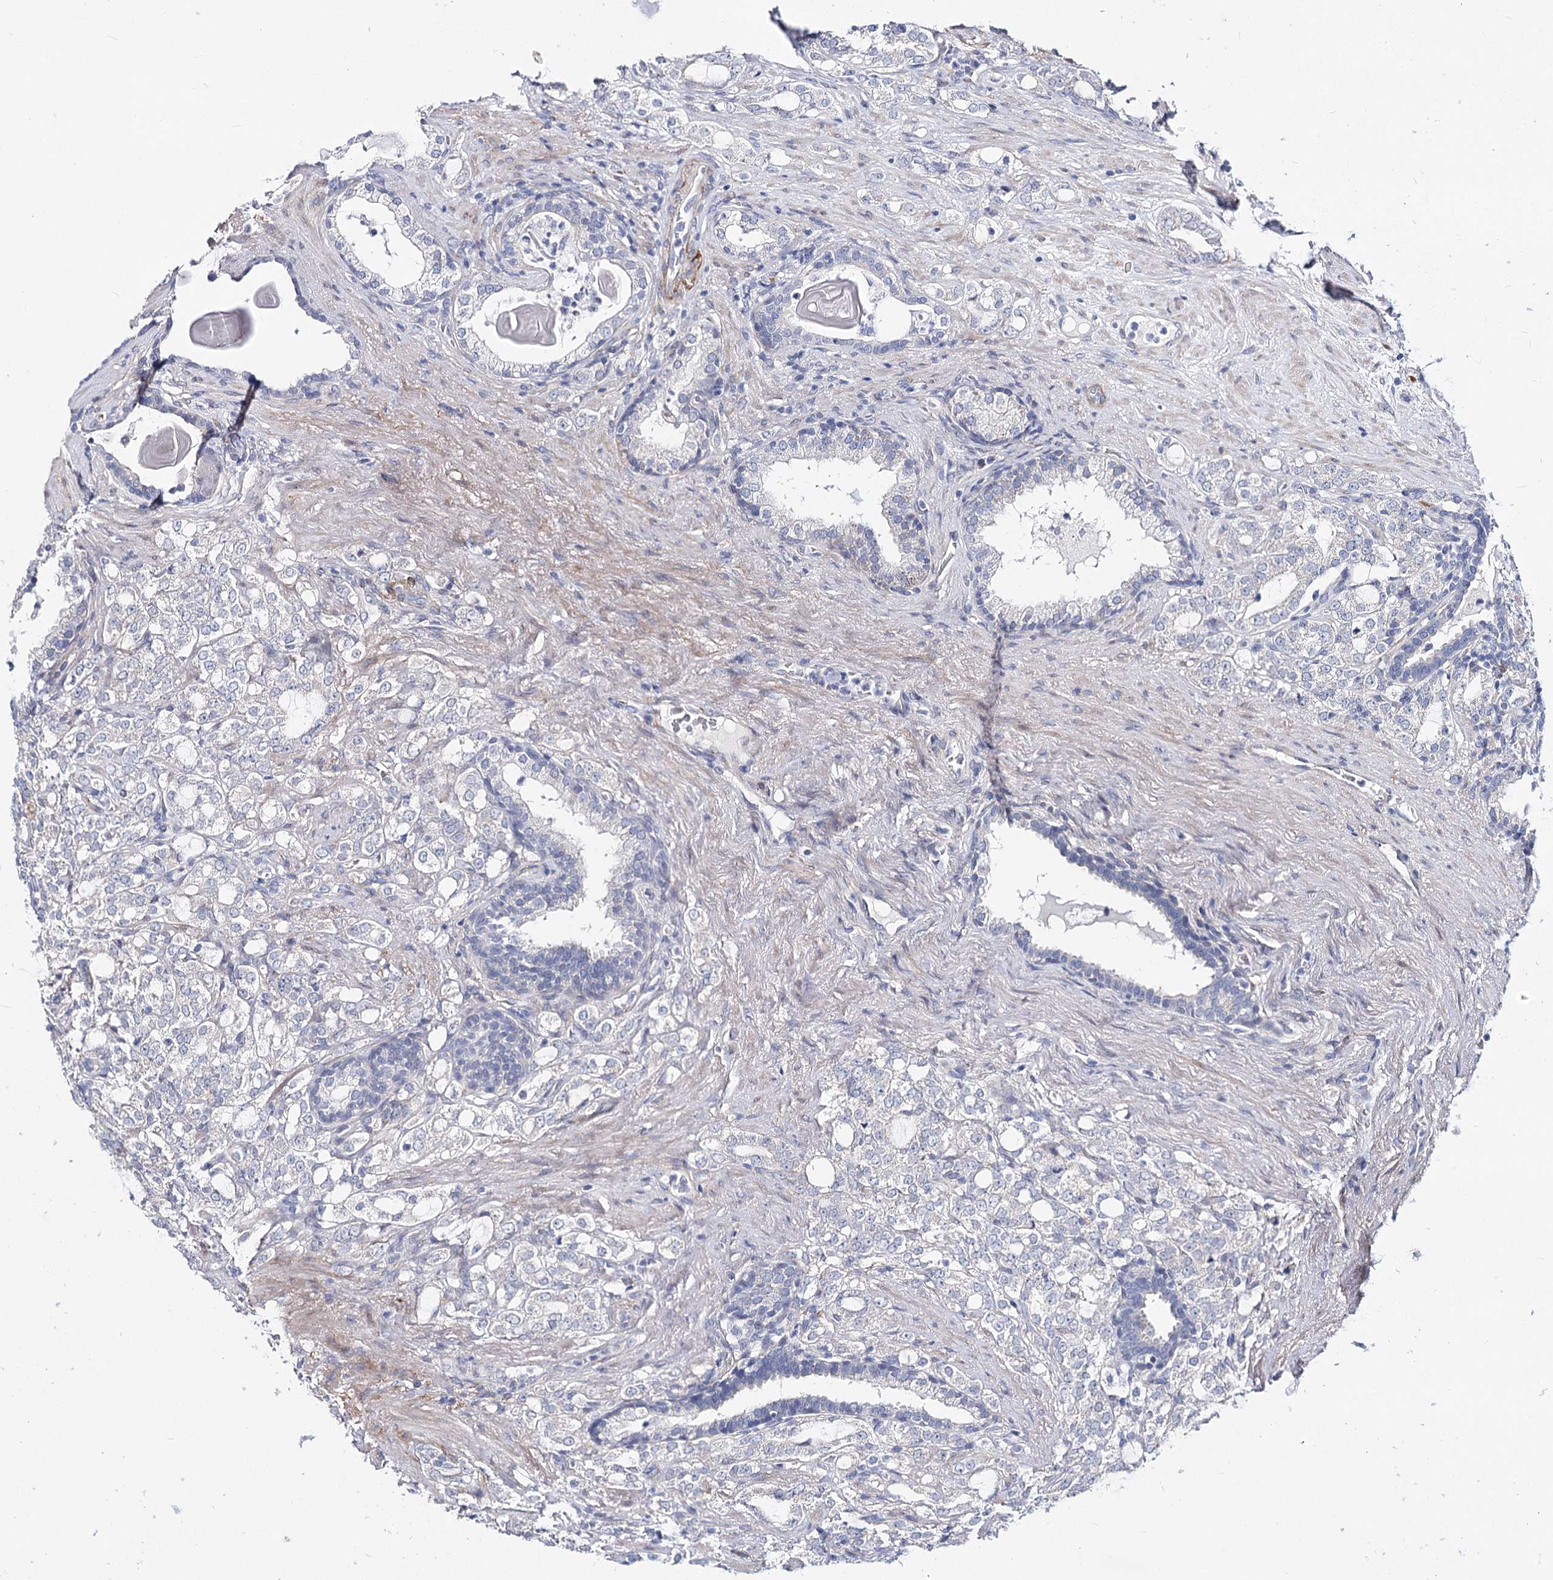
{"staining": {"intensity": "negative", "quantity": "none", "location": "none"}, "tissue": "prostate cancer", "cell_type": "Tumor cells", "image_type": "cancer", "snomed": [{"axis": "morphology", "description": "Adenocarcinoma, High grade"}, {"axis": "topography", "description": "Prostate"}], "caption": "This micrograph is of prostate high-grade adenocarcinoma stained with immunohistochemistry (IHC) to label a protein in brown with the nuclei are counter-stained blue. There is no expression in tumor cells.", "gene": "TEX12", "patient": {"sex": "male", "age": 64}}